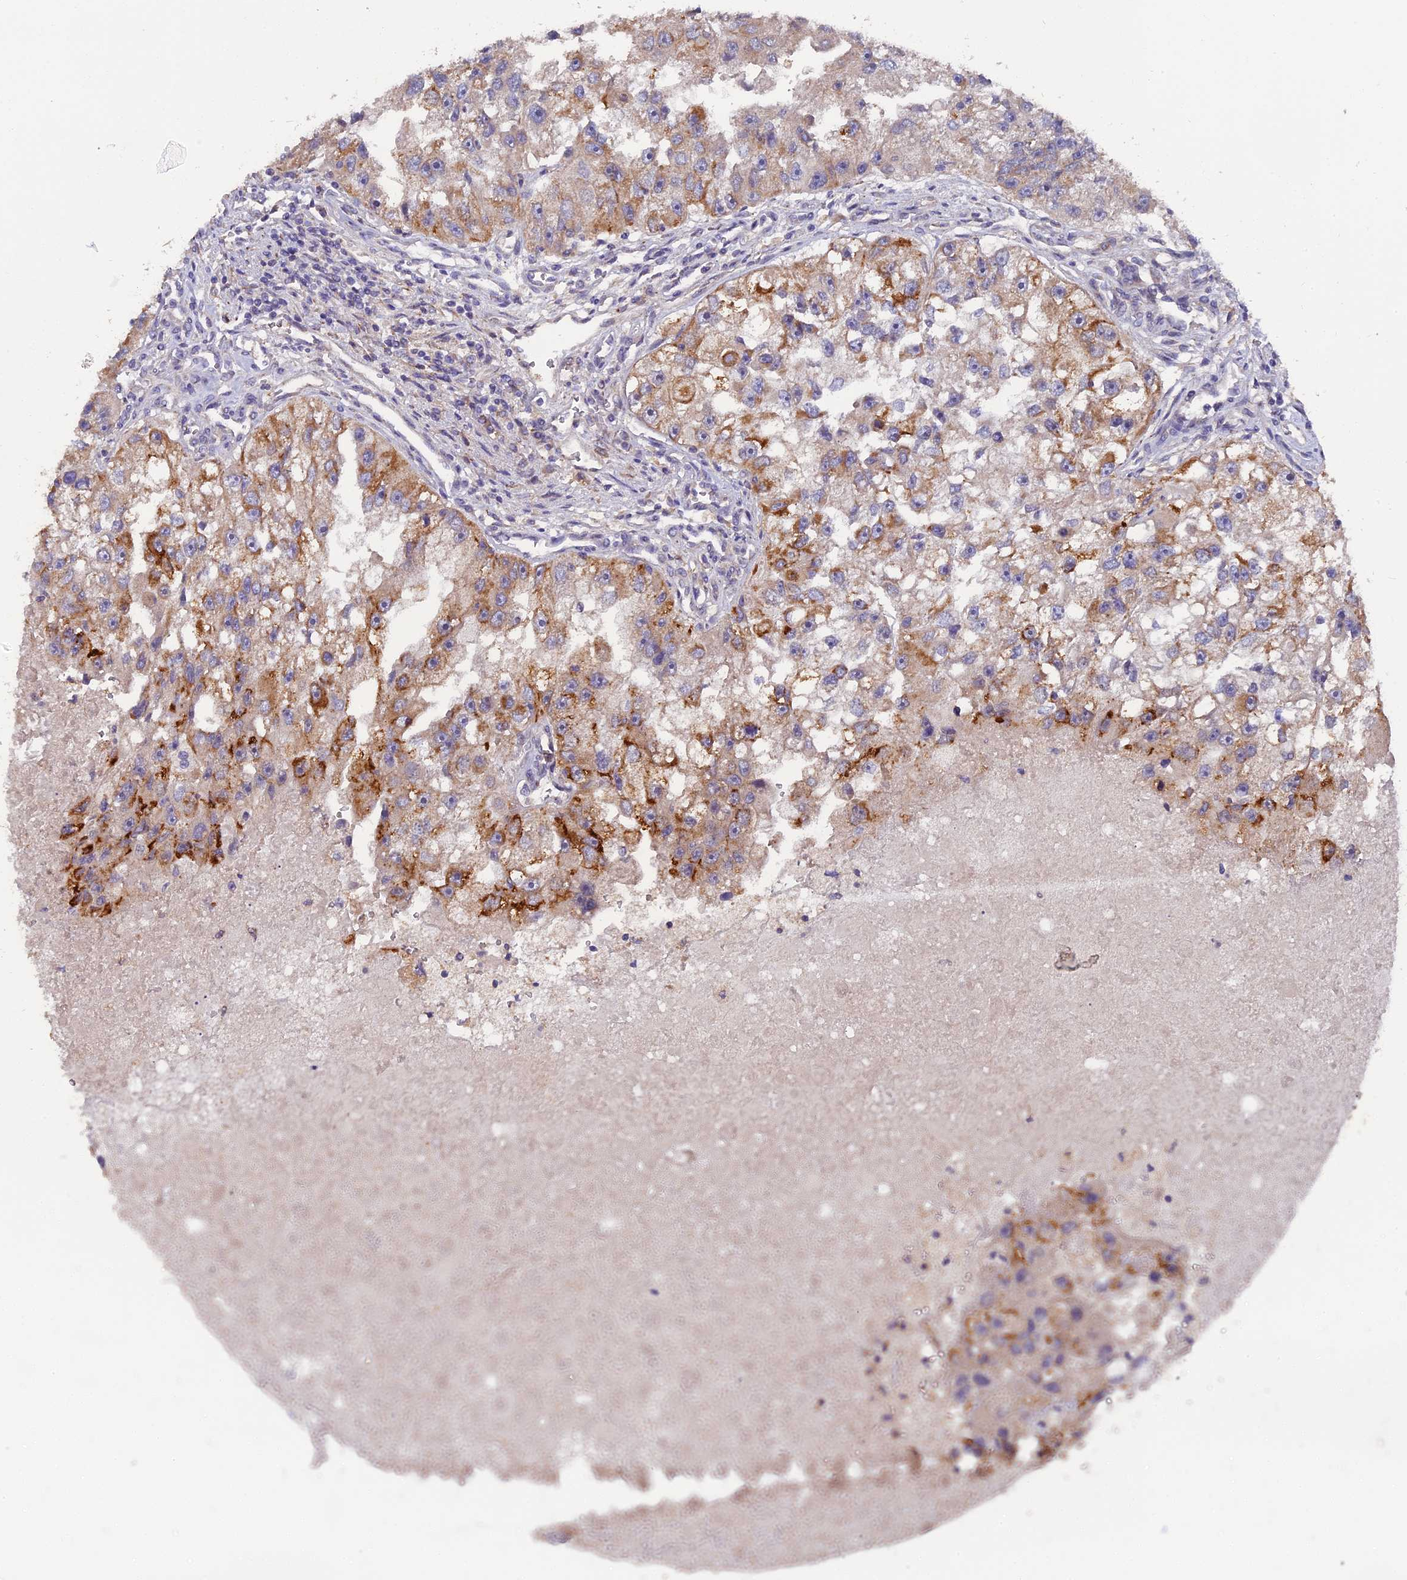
{"staining": {"intensity": "moderate", "quantity": "25%-75%", "location": "cytoplasmic/membranous"}, "tissue": "renal cancer", "cell_type": "Tumor cells", "image_type": "cancer", "snomed": [{"axis": "morphology", "description": "Adenocarcinoma, NOS"}, {"axis": "topography", "description": "Kidney"}], "caption": "High-magnification brightfield microscopy of renal cancer stained with DAB (3,3'-diaminobenzidine) (brown) and counterstained with hematoxylin (blue). tumor cells exhibit moderate cytoplasmic/membranous expression is appreciated in approximately25%-75% of cells.", "gene": "ZCCHC2", "patient": {"sex": "male", "age": 63}}